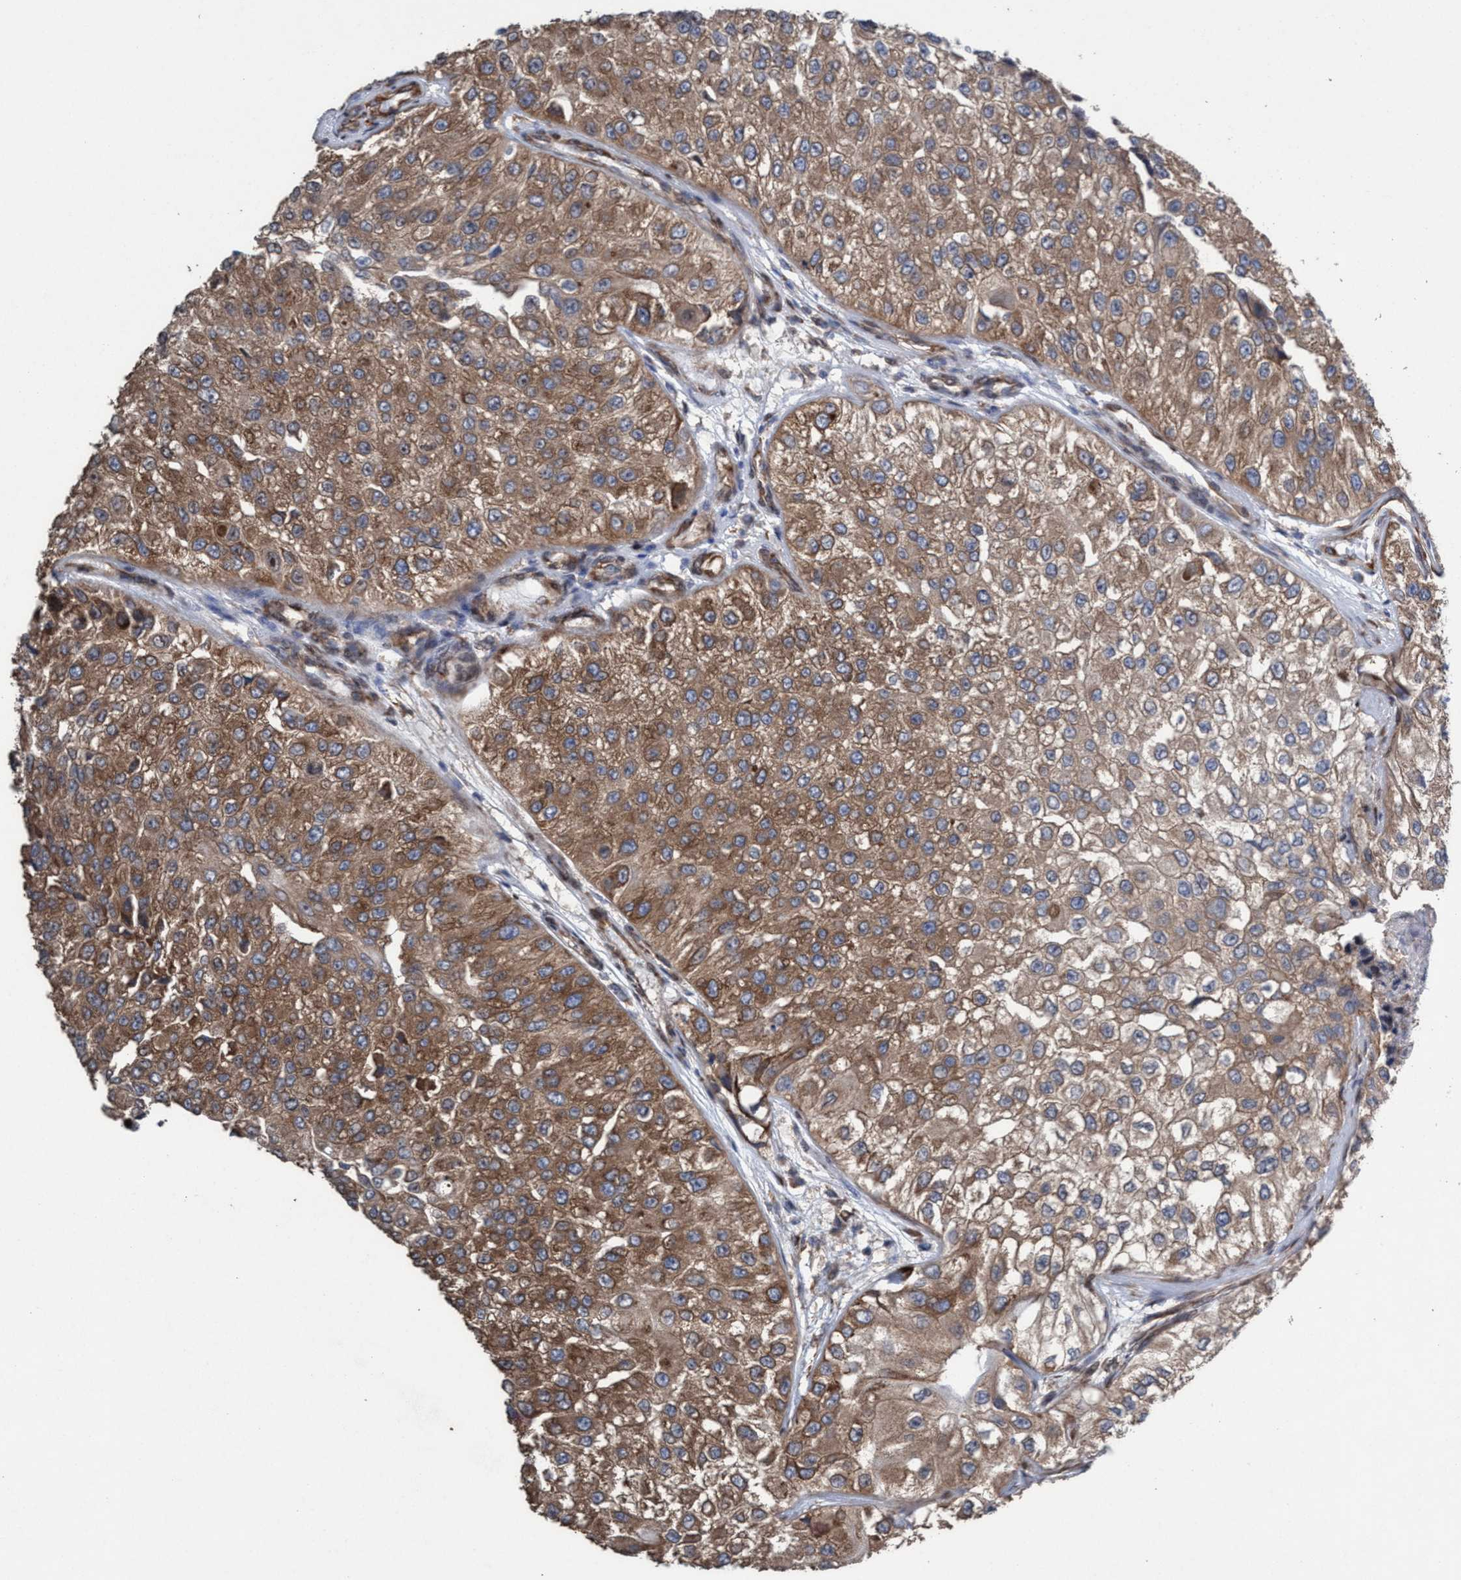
{"staining": {"intensity": "moderate", "quantity": ">75%", "location": "cytoplasmic/membranous"}, "tissue": "urothelial cancer", "cell_type": "Tumor cells", "image_type": "cancer", "snomed": [{"axis": "morphology", "description": "Urothelial carcinoma, High grade"}, {"axis": "topography", "description": "Kidney"}, {"axis": "topography", "description": "Urinary bladder"}], "caption": "Urothelial carcinoma (high-grade) tissue shows moderate cytoplasmic/membranous expression in about >75% of tumor cells (brown staining indicates protein expression, while blue staining denotes nuclei).", "gene": "METAP2", "patient": {"sex": "male", "age": 77}}